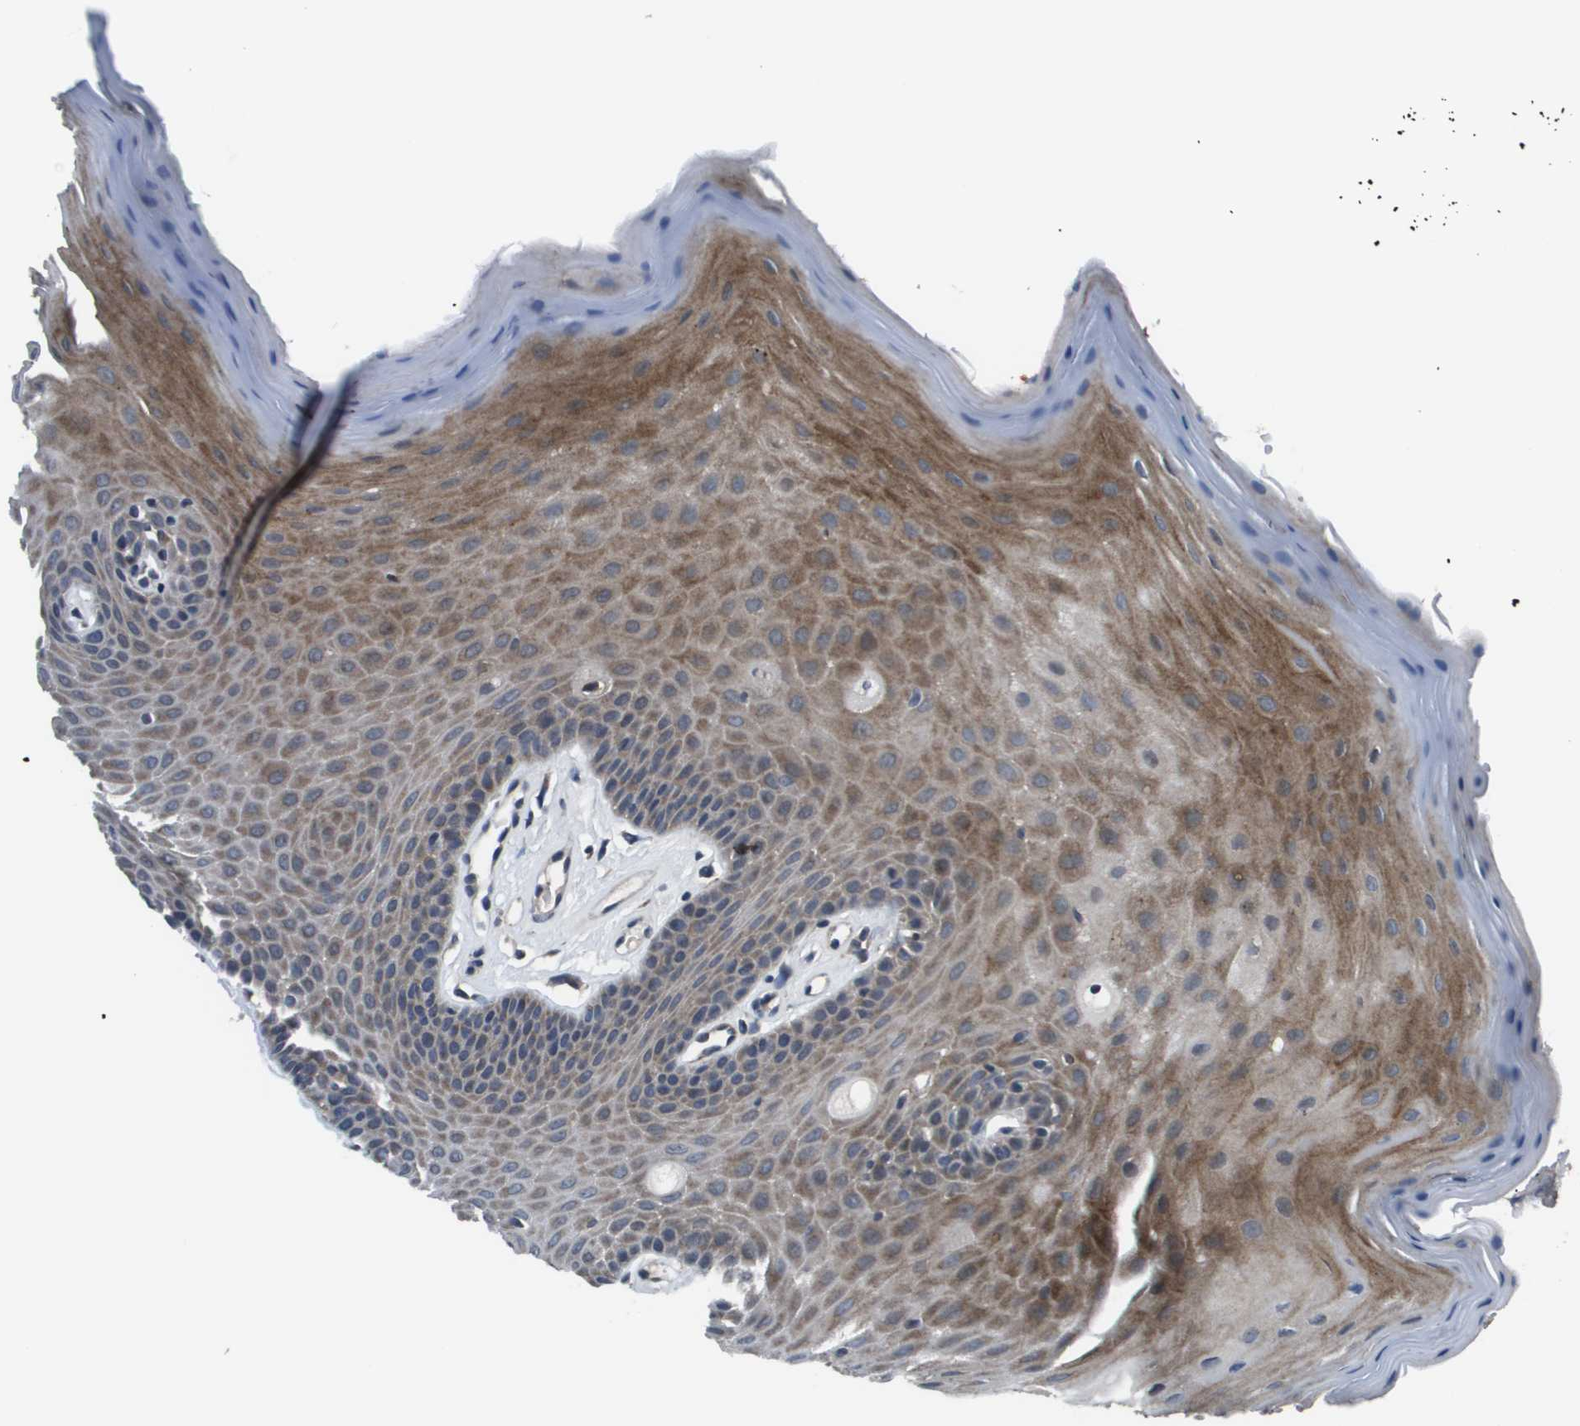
{"staining": {"intensity": "moderate", "quantity": "25%-75%", "location": "cytoplasmic/membranous"}, "tissue": "oral mucosa", "cell_type": "Squamous epithelial cells", "image_type": "normal", "snomed": [{"axis": "morphology", "description": "Normal tissue, NOS"}, {"axis": "morphology", "description": "Squamous cell carcinoma, NOS"}, {"axis": "topography", "description": "Skeletal muscle"}, {"axis": "topography", "description": "Adipose tissue"}, {"axis": "topography", "description": "Vascular tissue"}, {"axis": "topography", "description": "Oral tissue"}, {"axis": "topography", "description": "Peripheral nerve tissue"}, {"axis": "topography", "description": "Head-Neck"}], "caption": "Protein staining reveals moderate cytoplasmic/membranous positivity in approximately 25%-75% of squamous epithelial cells in unremarkable oral mucosa. (DAB (3,3'-diaminobenzidine) IHC, brown staining for protein, blue staining for nuclei).", "gene": "GOSR2", "patient": {"sex": "male", "age": 71}}